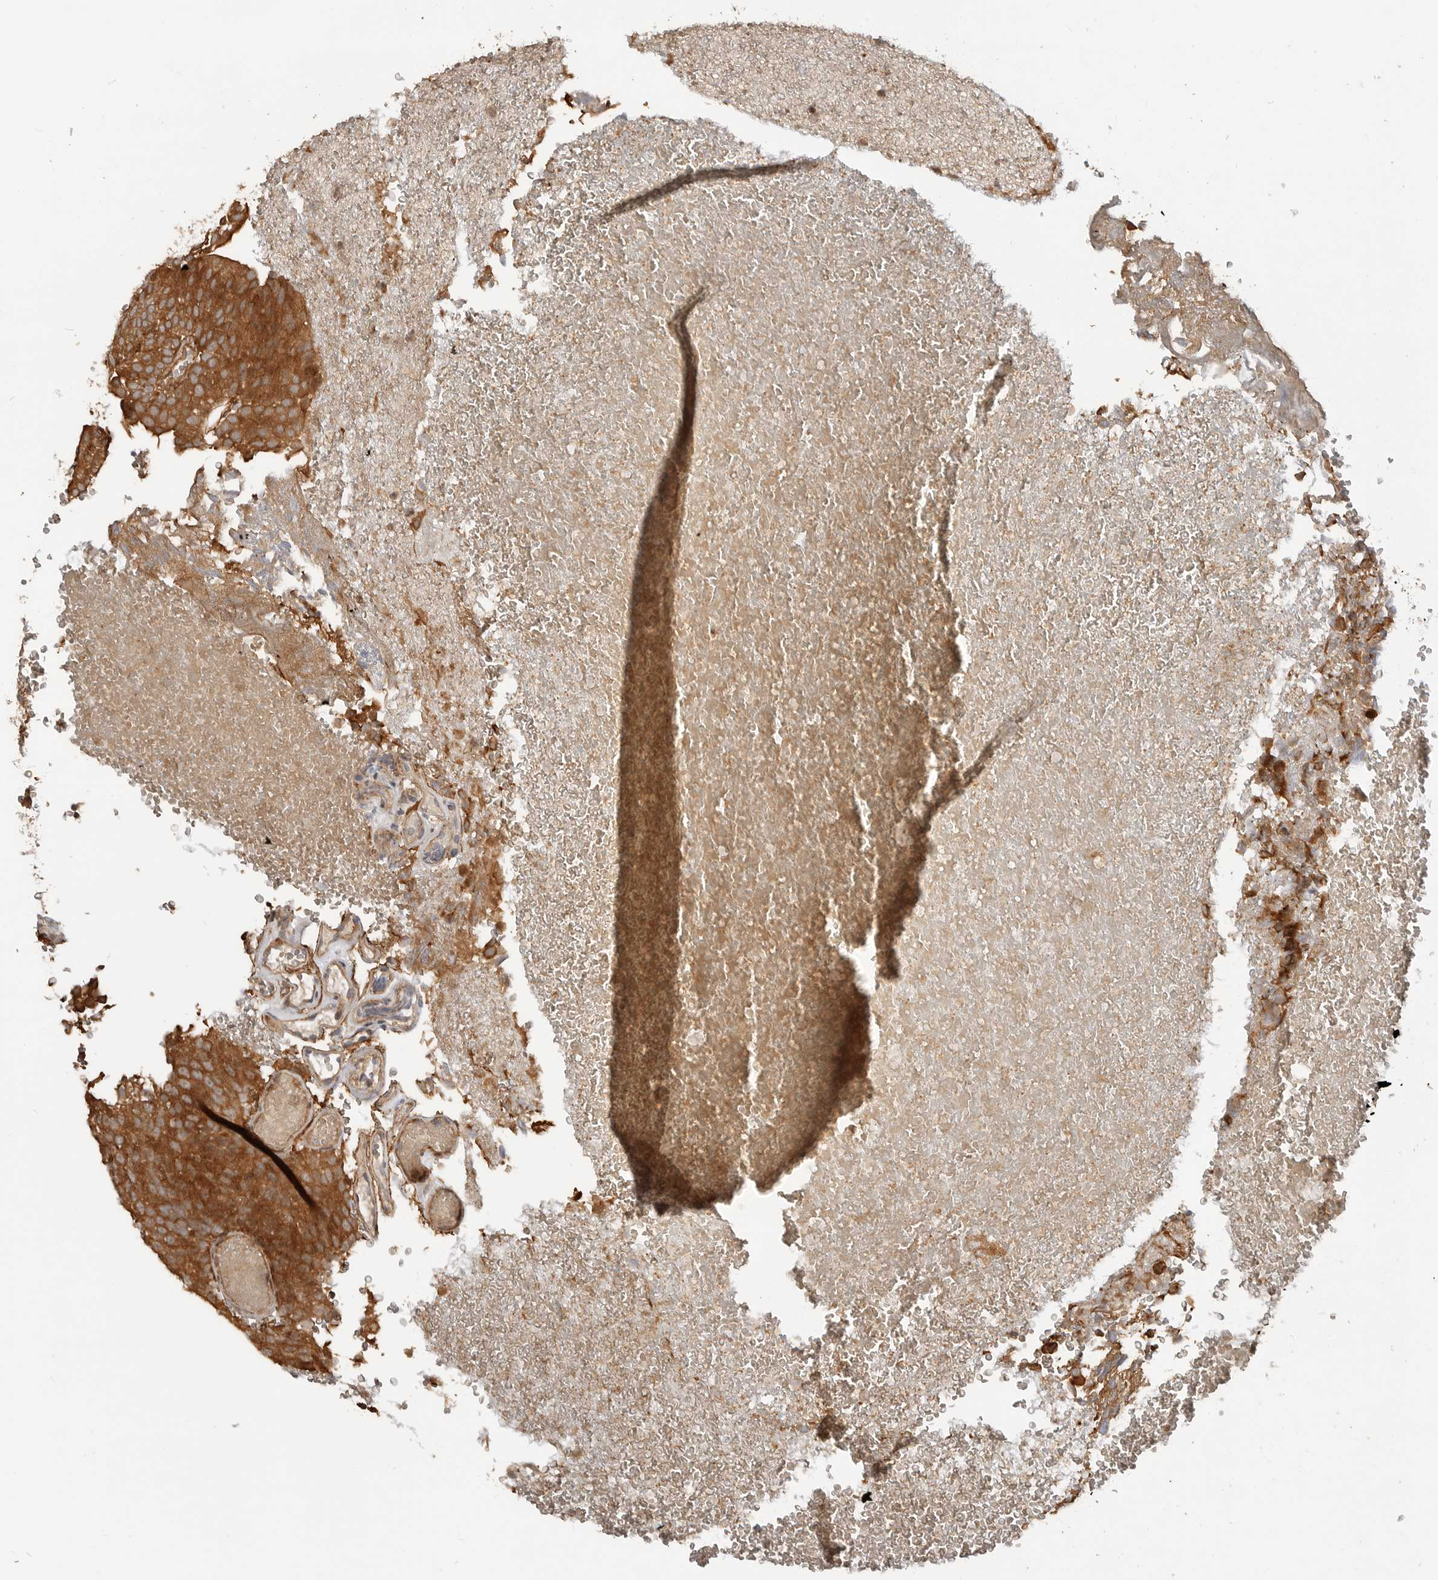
{"staining": {"intensity": "strong", "quantity": ">75%", "location": "cytoplasmic/membranous"}, "tissue": "urothelial cancer", "cell_type": "Tumor cells", "image_type": "cancer", "snomed": [{"axis": "morphology", "description": "Urothelial carcinoma, Low grade"}, {"axis": "topography", "description": "Urinary bladder"}], "caption": "Immunohistochemistry histopathology image of human urothelial cancer stained for a protein (brown), which exhibits high levels of strong cytoplasmic/membranous positivity in about >75% of tumor cells.", "gene": "ADPRS", "patient": {"sex": "male", "age": 78}}